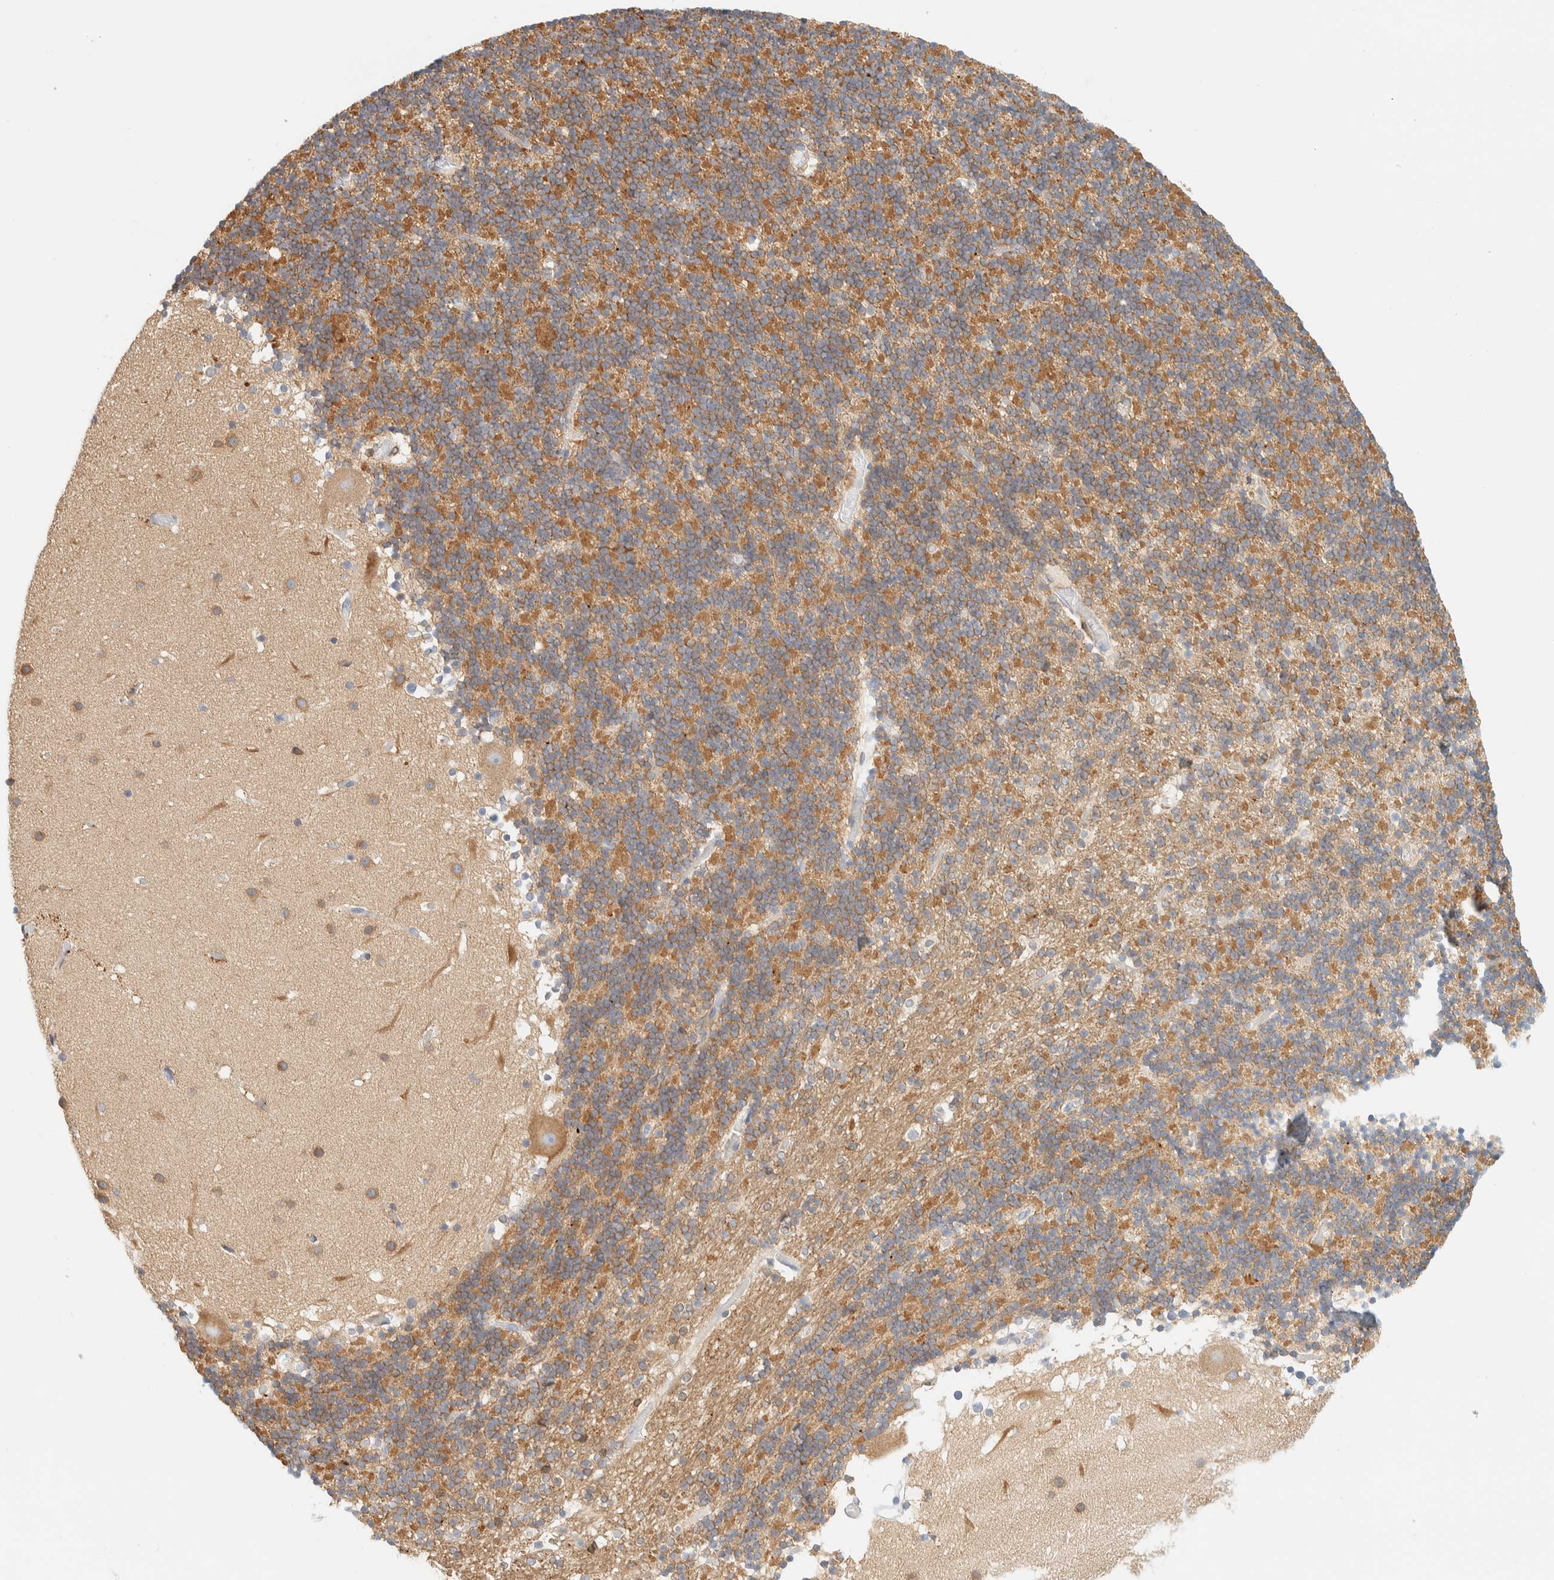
{"staining": {"intensity": "moderate", "quantity": ">75%", "location": "cytoplasmic/membranous"}, "tissue": "cerebellum", "cell_type": "Cells in granular layer", "image_type": "normal", "snomed": [{"axis": "morphology", "description": "Normal tissue, NOS"}, {"axis": "topography", "description": "Cerebellum"}], "caption": "High-power microscopy captured an IHC micrograph of unremarkable cerebellum, revealing moderate cytoplasmic/membranous positivity in approximately >75% of cells in granular layer. Ihc stains the protein in brown and the nuclei are stained blue.", "gene": "NT5C", "patient": {"sex": "male", "age": 57}}